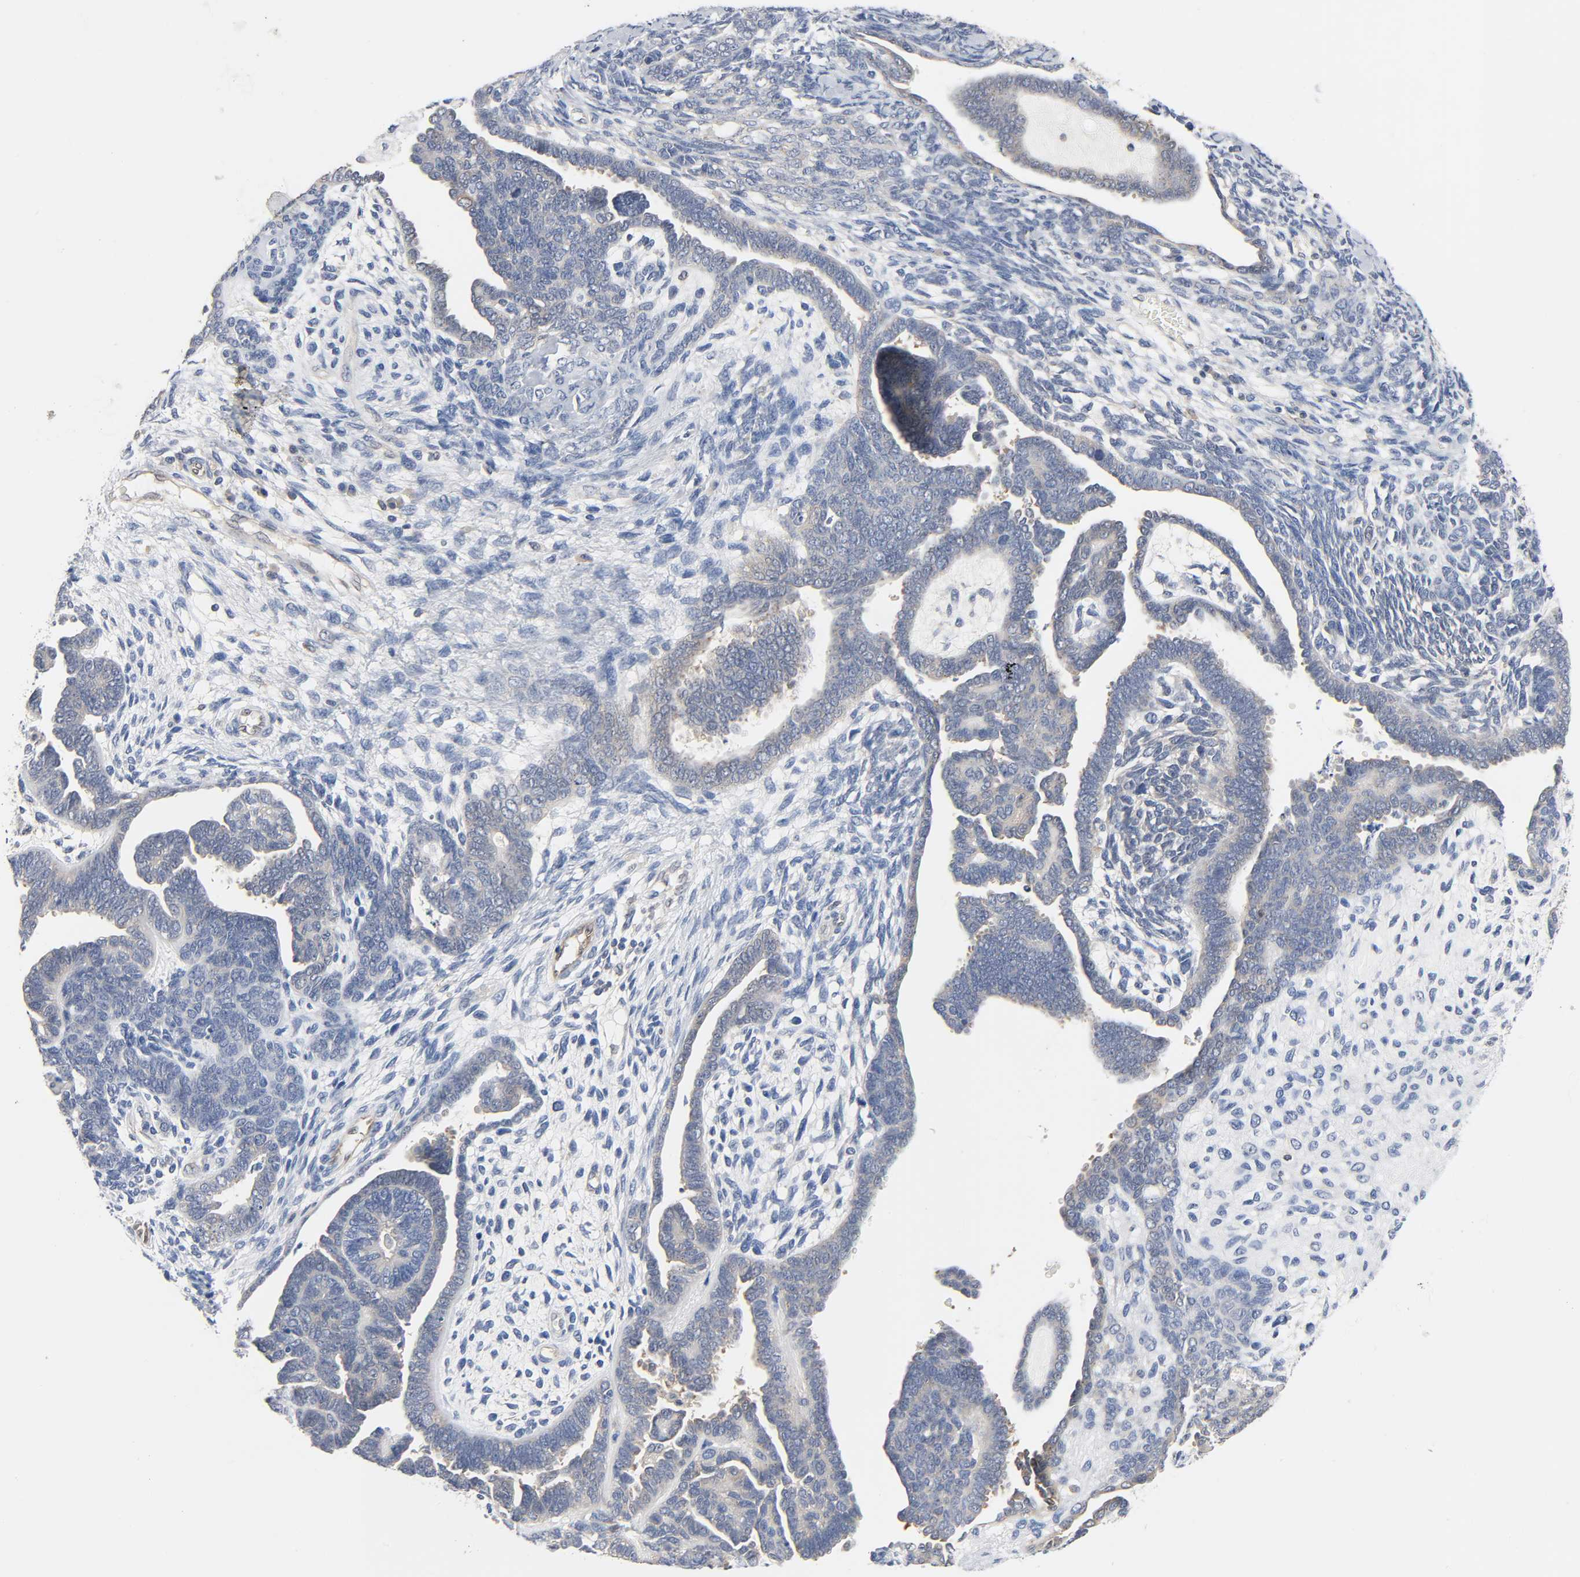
{"staining": {"intensity": "weak", "quantity": "25%-75%", "location": "cytoplasmic/membranous"}, "tissue": "endometrial cancer", "cell_type": "Tumor cells", "image_type": "cancer", "snomed": [{"axis": "morphology", "description": "Neoplasm, malignant, NOS"}, {"axis": "topography", "description": "Endometrium"}], "caption": "A brown stain shows weak cytoplasmic/membranous positivity of a protein in human malignant neoplasm (endometrial) tumor cells. (DAB (3,3'-diaminobenzidine) IHC with brightfield microscopy, high magnification).", "gene": "FYN", "patient": {"sex": "female", "age": 74}}